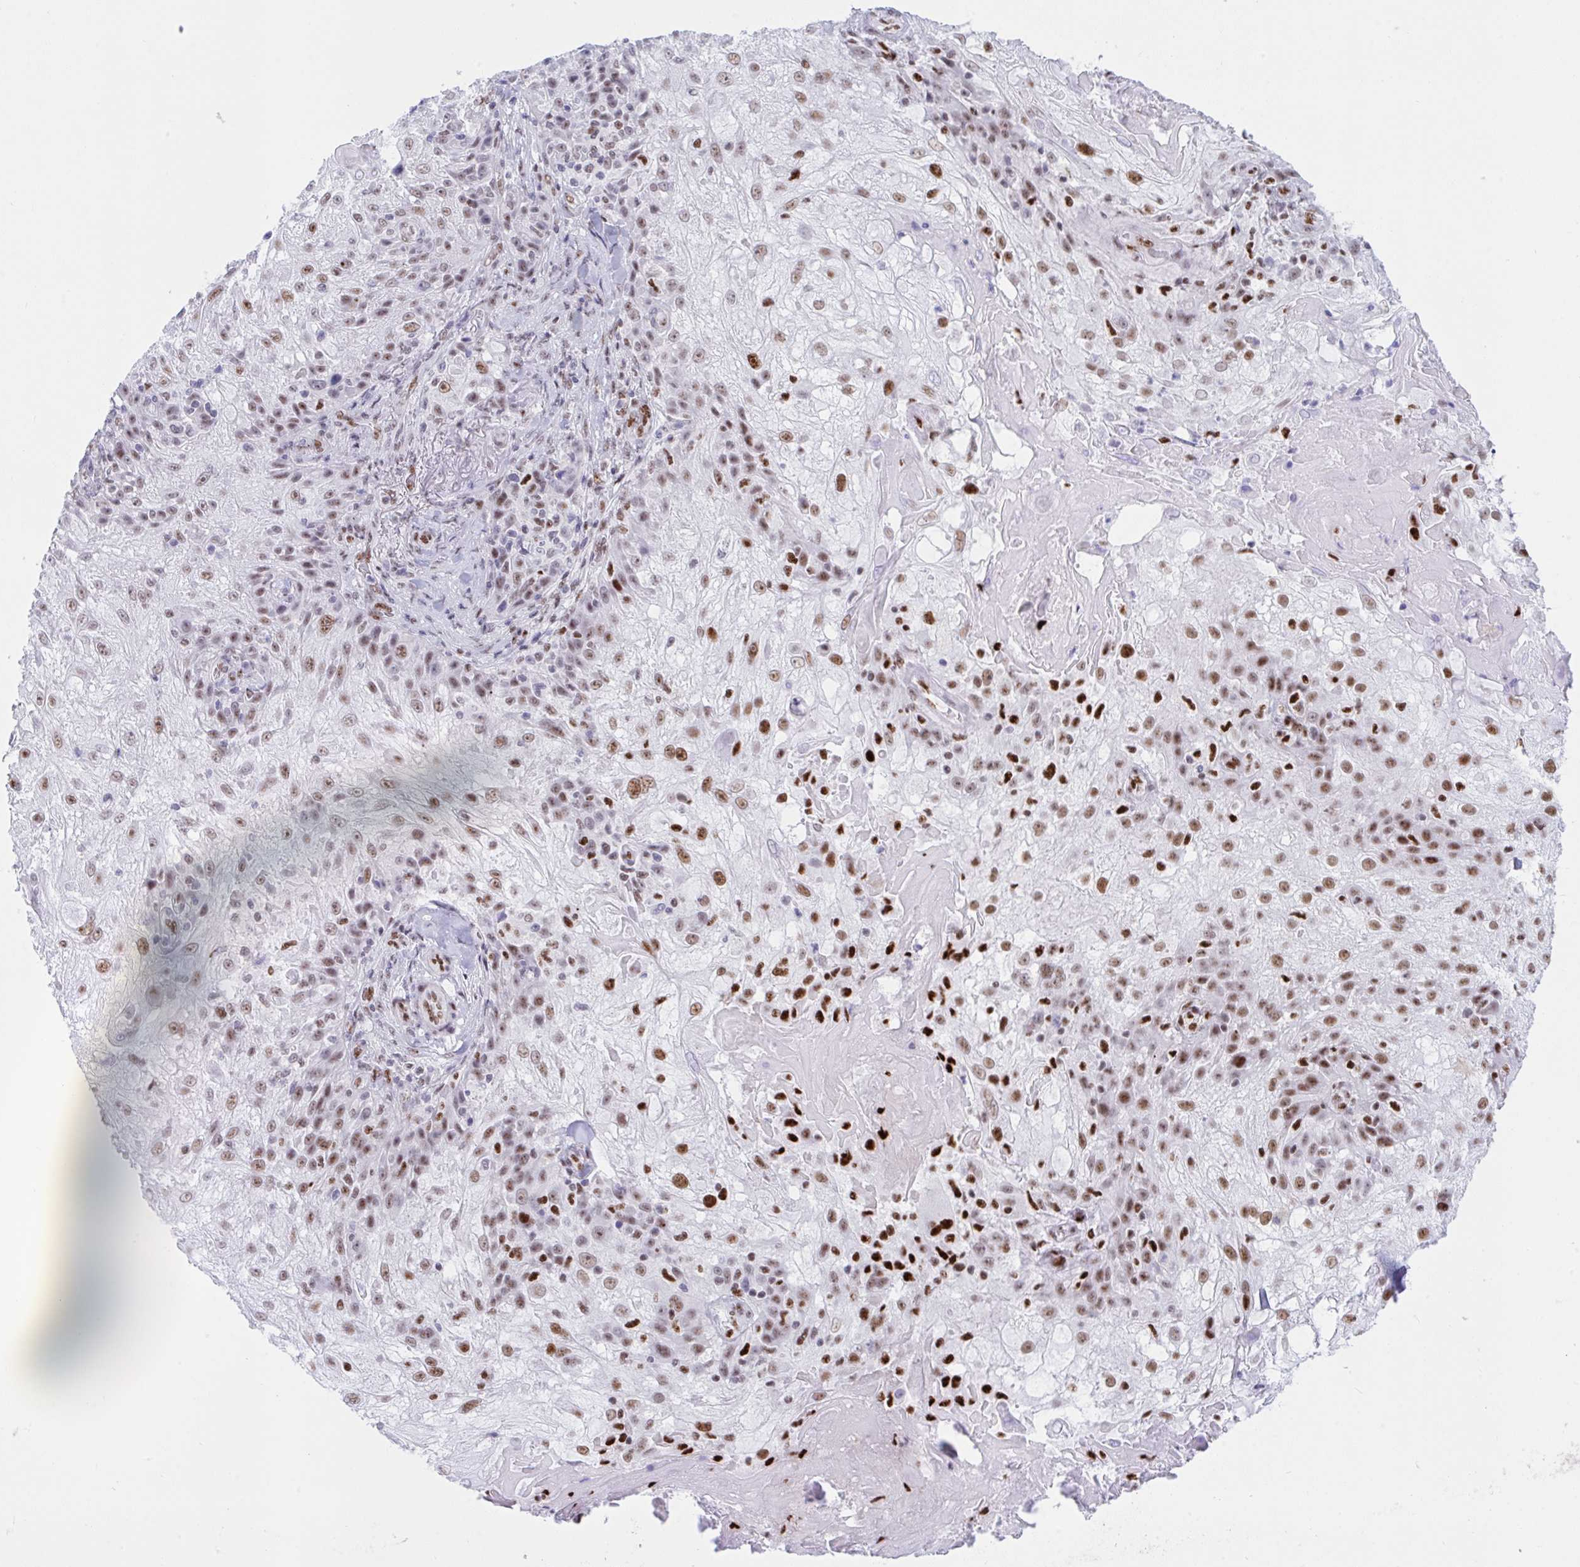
{"staining": {"intensity": "strong", "quantity": "25%-75%", "location": "nuclear"}, "tissue": "skin cancer", "cell_type": "Tumor cells", "image_type": "cancer", "snomed": [{"axis": "morphology", "description": "Normal tissue, NOS"}, {"axis": "morphology", "description": "Squamous cell carcinoma, NOS"}, {"axis": "topography", "description": "Skin"}], "caption": "IHC staining of squamous cell carcinoma (skin), which demonstrates high levels of strong nuclear expression in about 25%-75% of tumor cells indicating strong nuclear protein expression. The staining was performed using DAB (brown) for protein detection and nuclei were counterstained in hematoxylin (blue).", "gene": "IKZF2", "patient": {"sex": "female", "age": 83}}